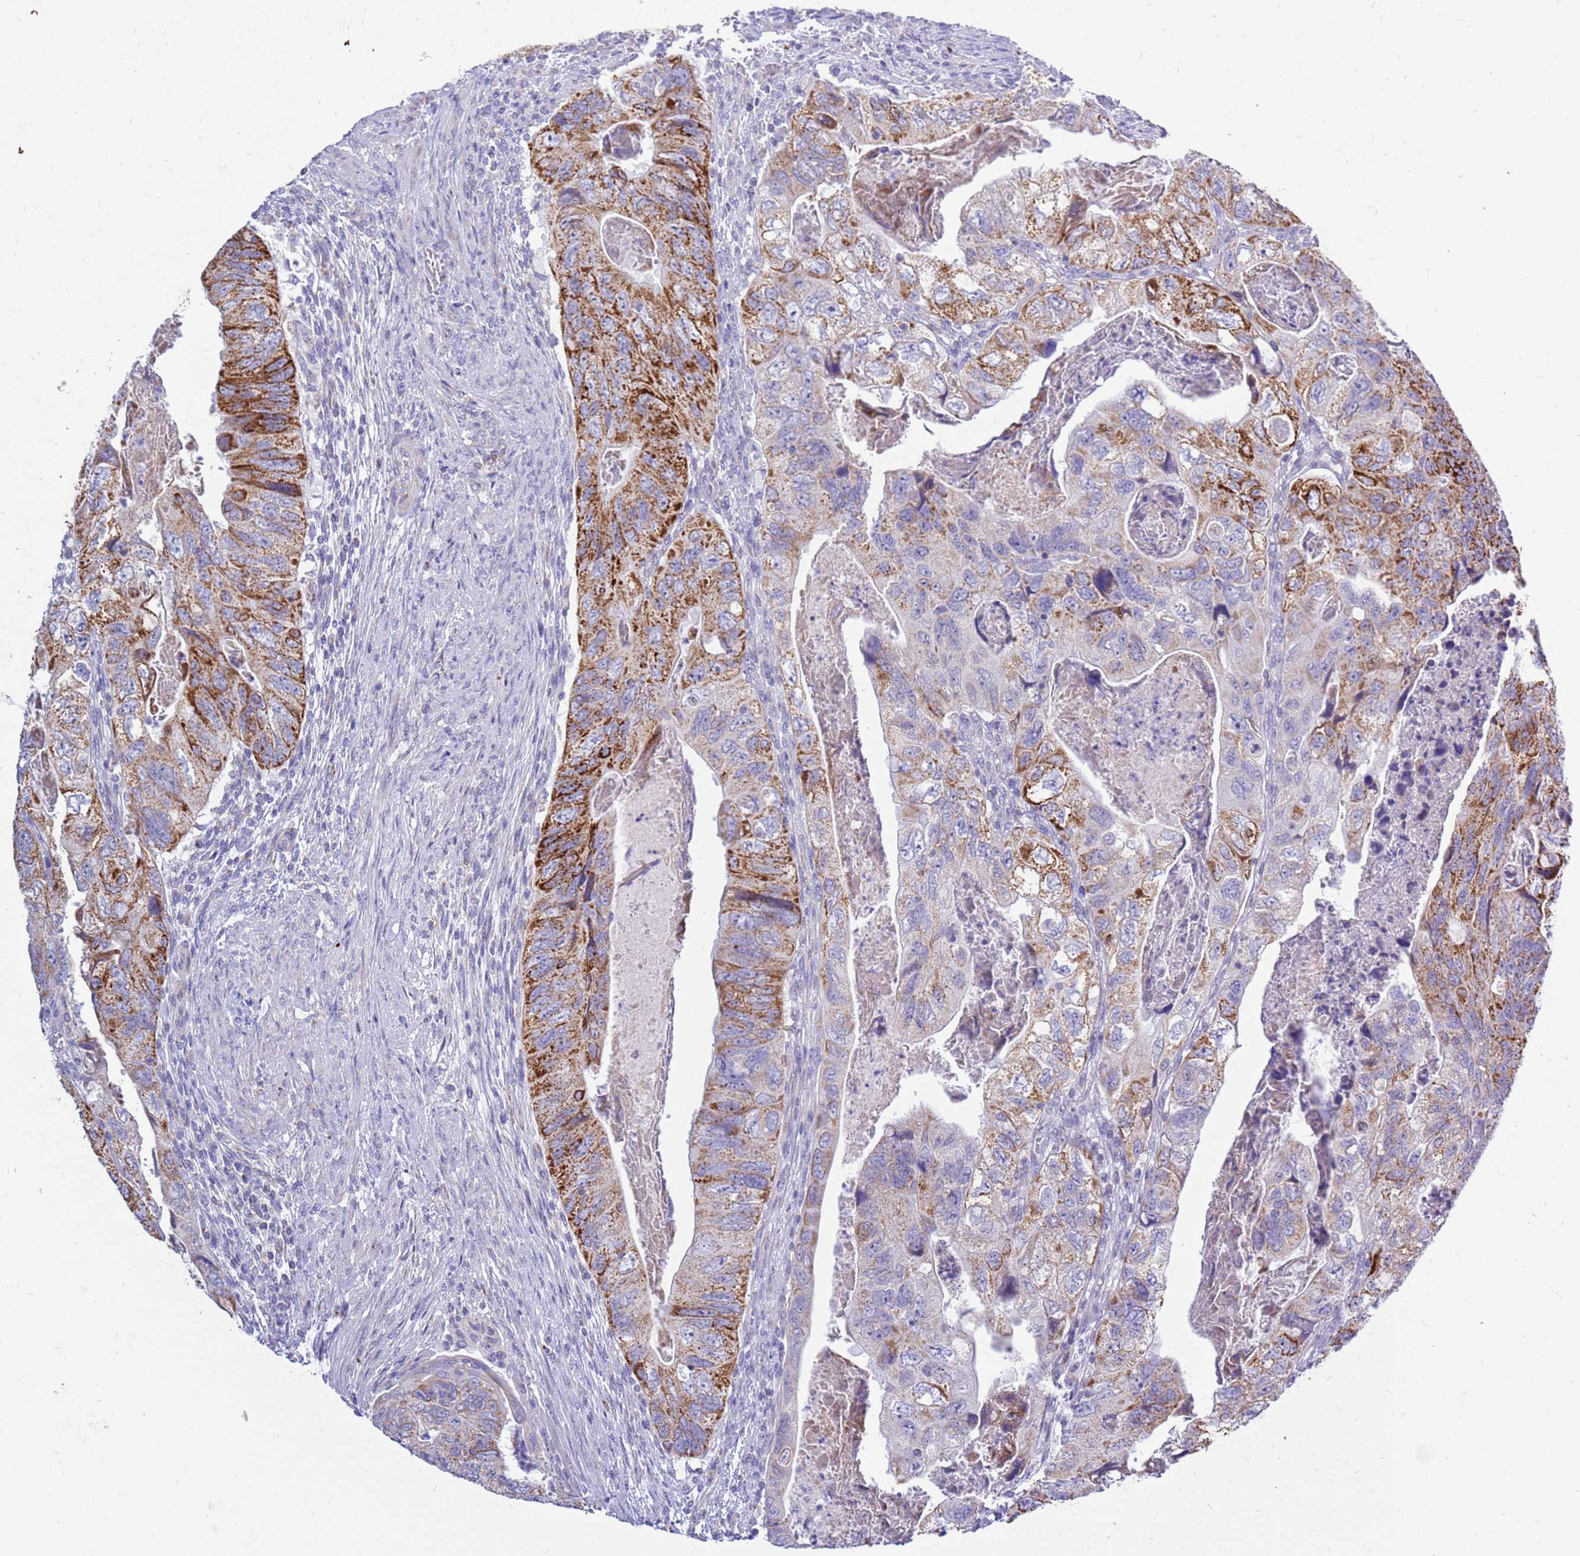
{"staining": {"intensity": "strong", "quantity": "<25%", "location": "cytoplasmic/membranous"}, "tissue": "colorectal cancer", "cell_type": "Tumor cells", "image_type": "cancer", "snomed": [{"axis": "morphology", "description": "Adenocarcinoma, NOS"}, {"axis": "topography", "description": "Rectum"}], "caption": "DAB (3,3'-diaminobenzidine) immunohistochemical staining of colorectal adenocarcinoma exhibits strong cytoplasmic/membranous protein staining in approximately <25% of tumor cells.", "gene": "IGF1R", "patient": {"sex": "male", "age": 63}}